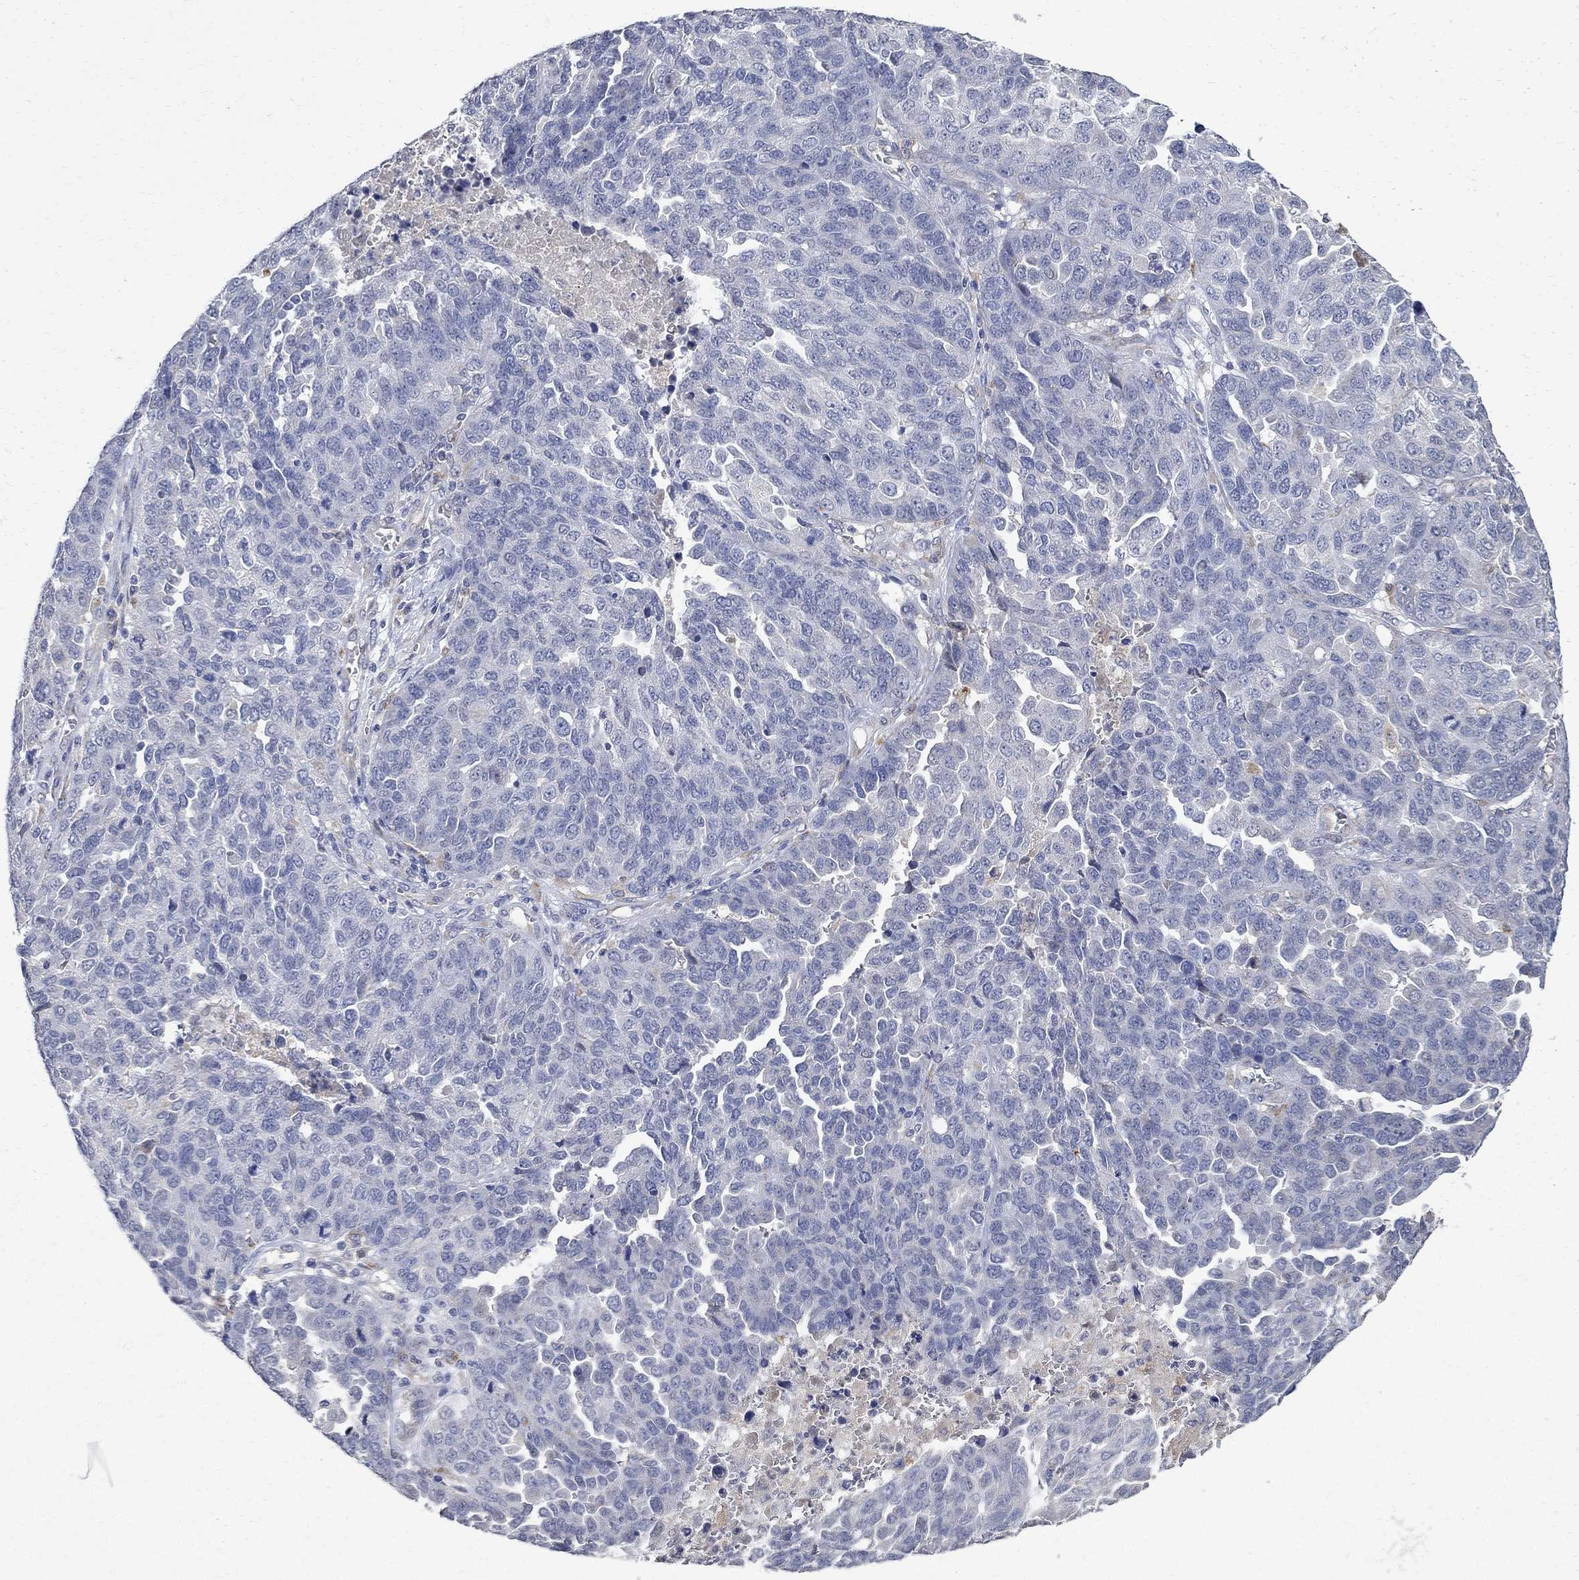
{"staining": {"intensity": "negative", "quantity": "none", "location": "none"}, "tissue": "ovarian cancer", "cell_type": "Tumor cells", "image_type": "cancer", "snomed": [{"axis": "morphology", "description": "Cystadenocarcinoma, serous, NOS"}, {"axis": "topography", "description": "Ovary"}], "caption": "The image demonstrates no staining of tumor cells in ovarian serous cystadenocarcinoma.", "gene": "TMEM169", "patient": {"sex": "female", "age": 87}}